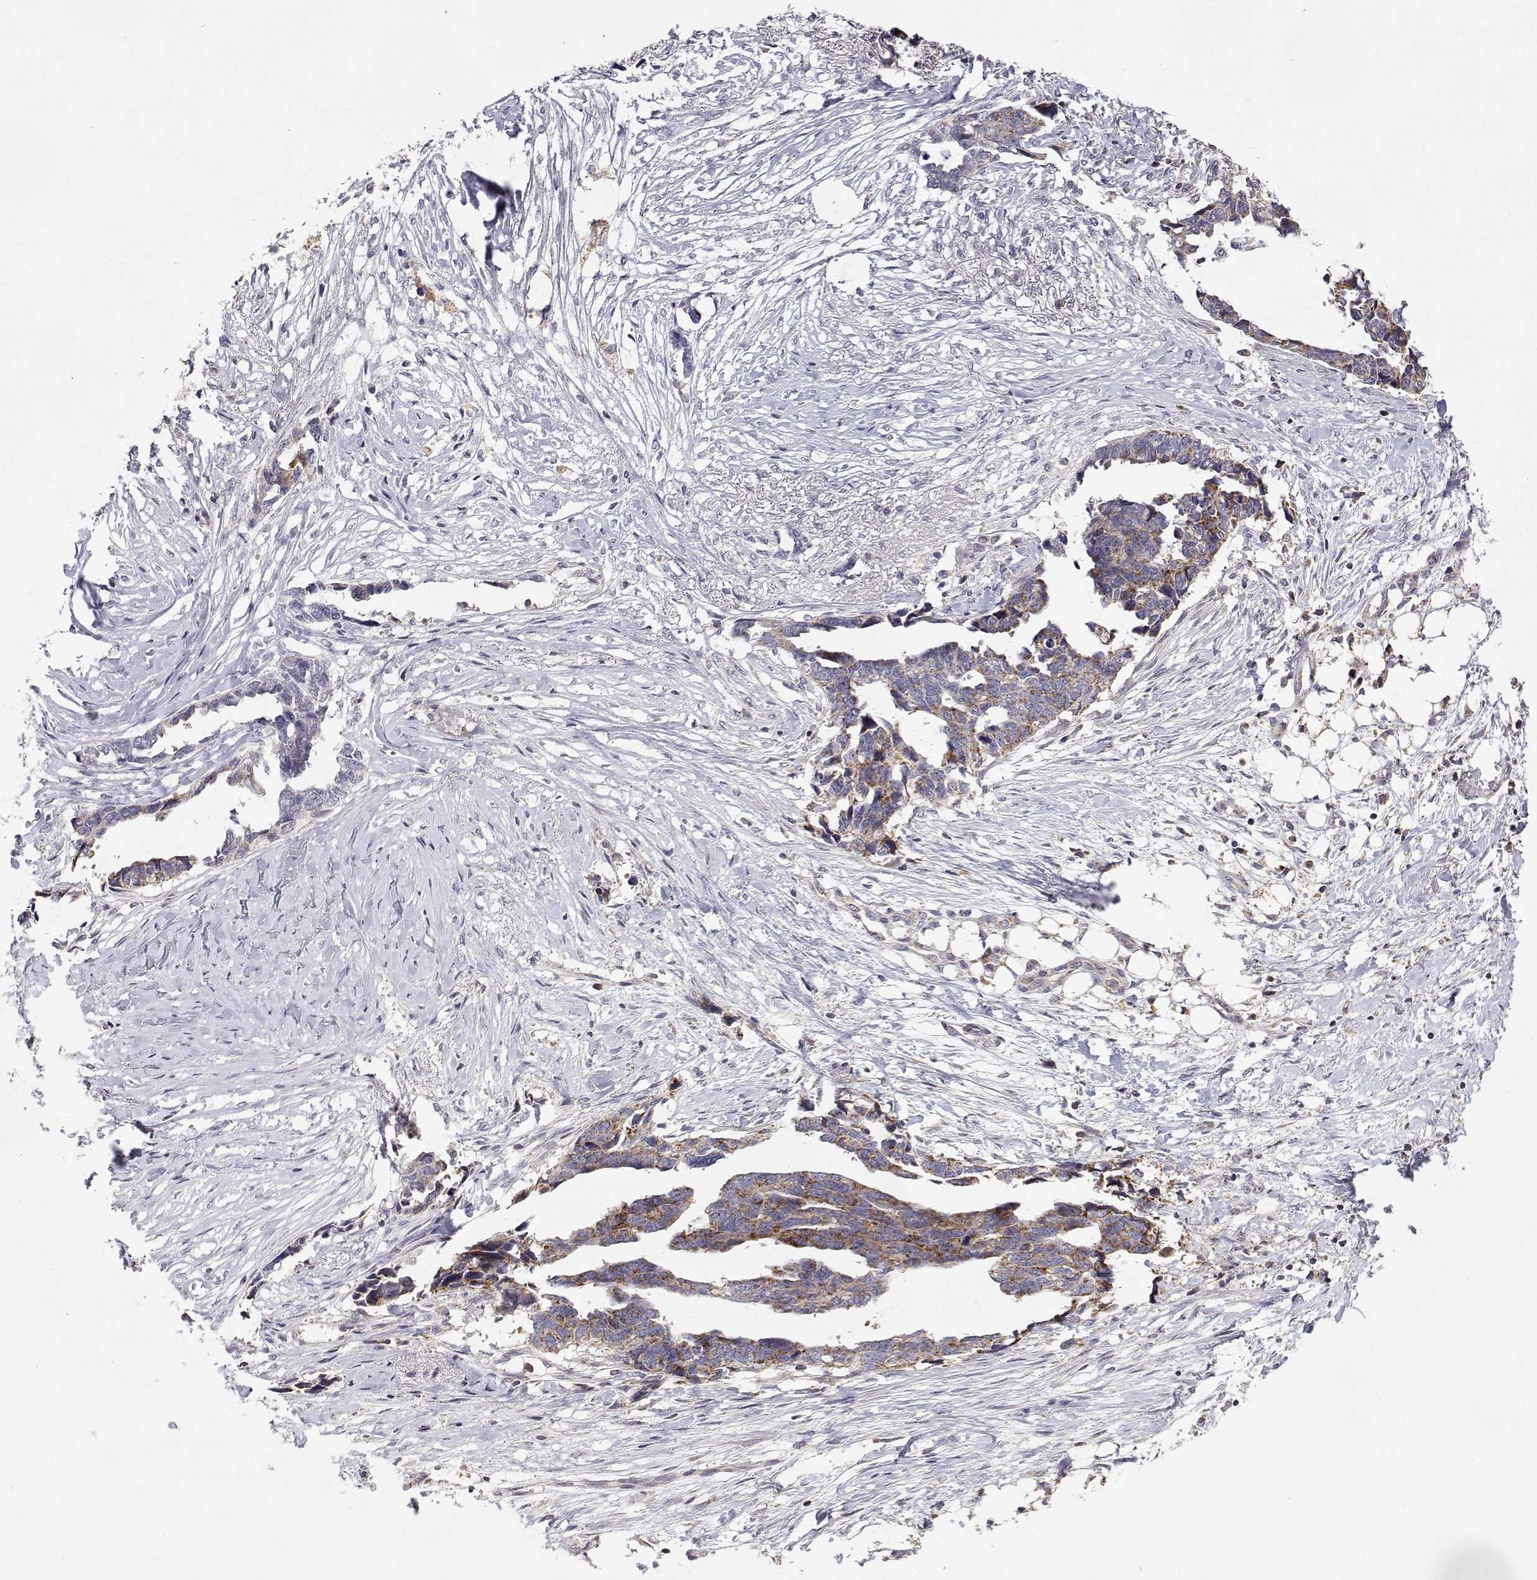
{"staining": {"intensity": "moderate", "quantity": "<25%", "location": "cytoplasmic/membranous"}, "tissue": "ovarian cancer", "cell_type": "Tumor cells", "image_type": "cancer", "snomed": [{"axis": "morphology", "description": "Cystadenocarcinoma, serous, NOS"}, {"axis": "topography", "description": "Ovary"}], "caption": "Immunohistochemistry (IHC) image of ovarian serous cystadenocarcinoma stained for a protein (brown), which exhibits low levels of moderate cytoplasmic/membranous staining in approximately <25% of tumor cells.", "gene": "MRPL3", "patient": {"sex": "female", "age": 69}}